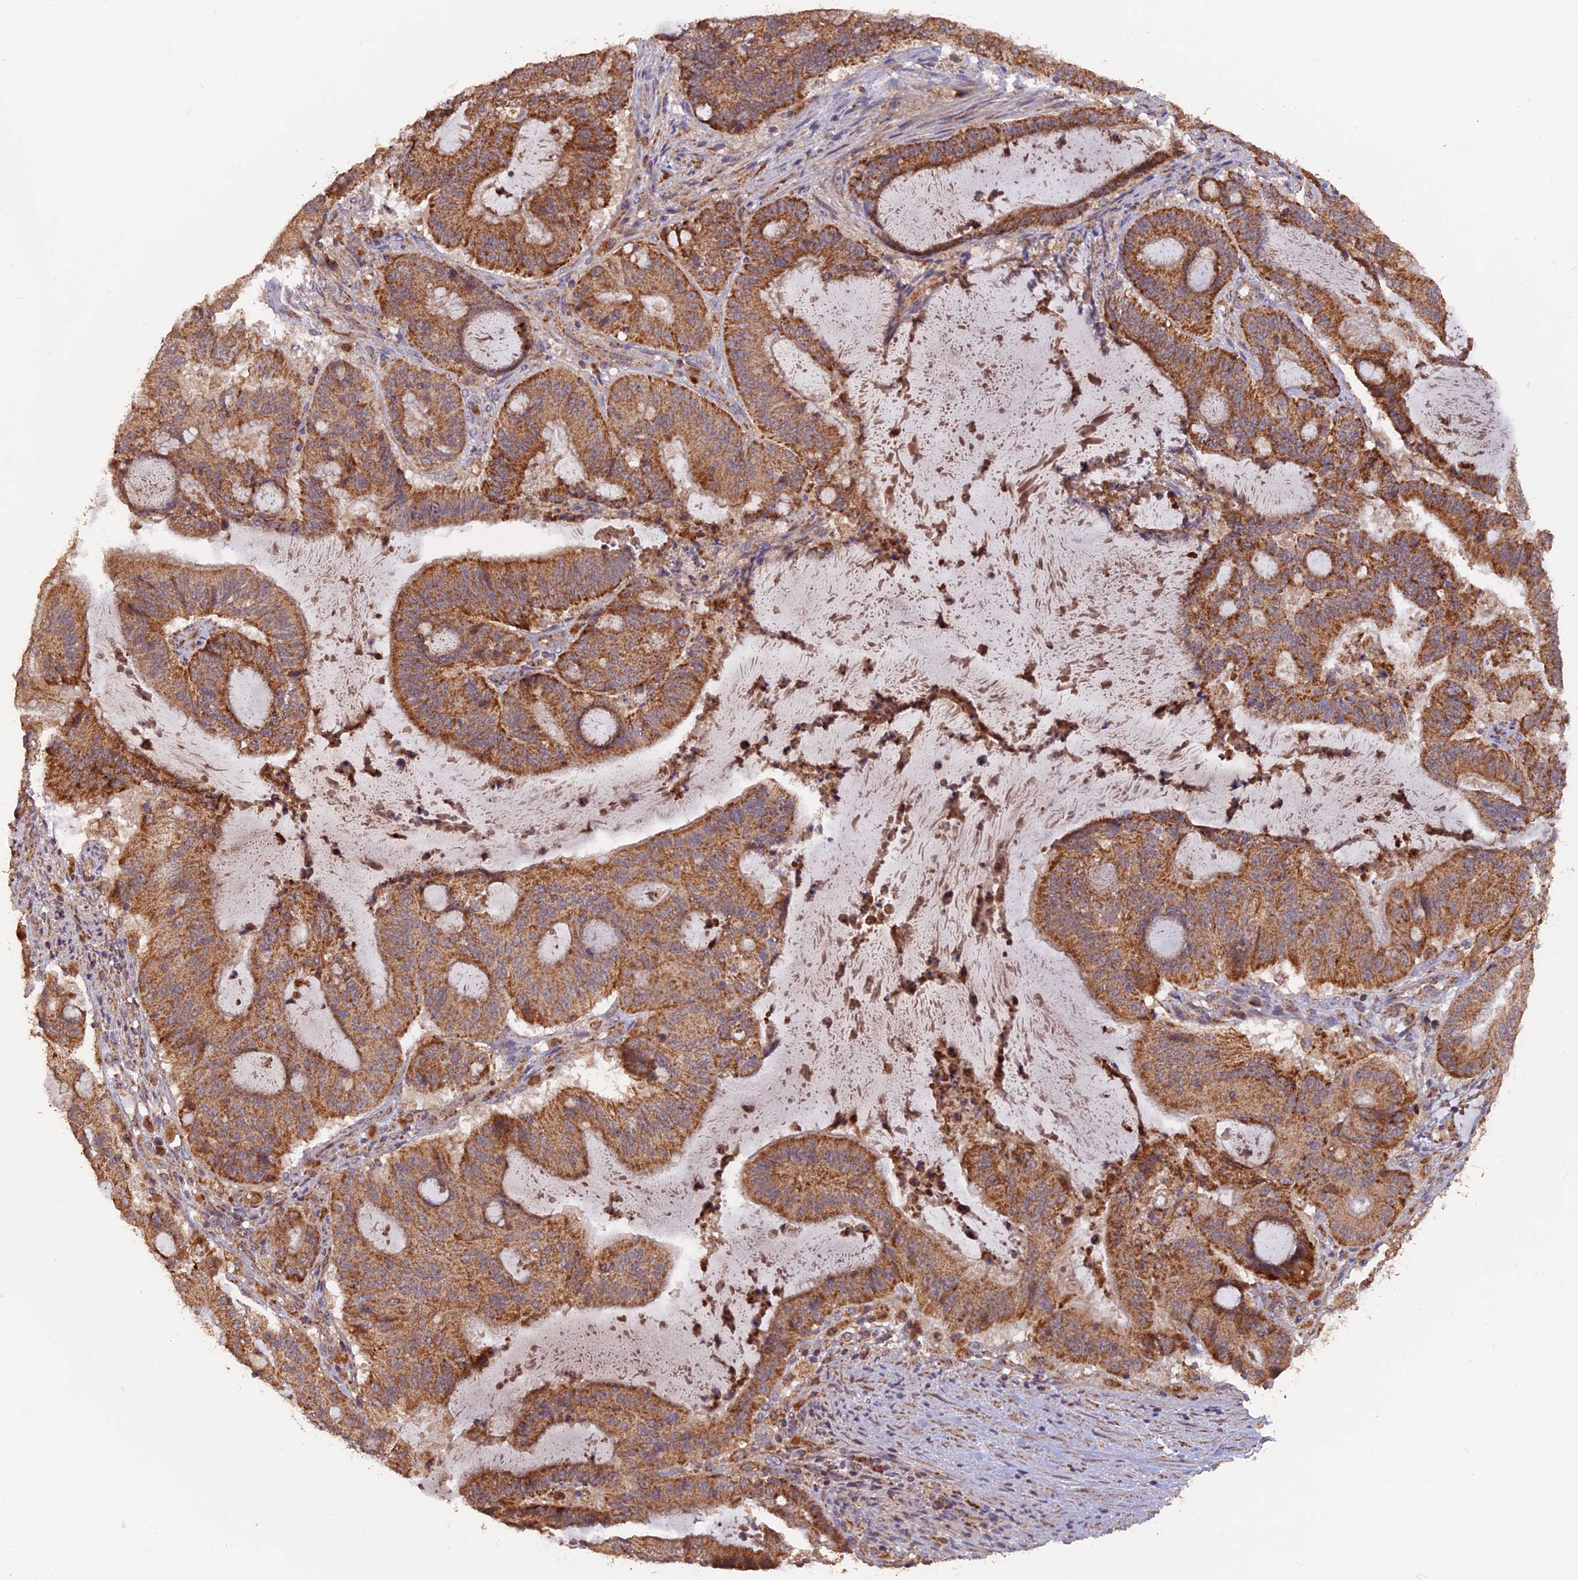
{"staining": {"intensity": "moderate", "quantity": ">75%", "location": "cytoplasmic/membranous"}, "tissue": "liver cancer", "cell_type": "Tumor cells", "image_type": "cancer", "snomed": [{"axis": "morphology", "description": "Normal tissue, NOS"}, {"axis": "morphology", "description": "Cholangiocarcinoma"}, {"axis": "topography", "description": "Liver"}, {"axis": "topography", "description": "Peripheral nerve tissue"}], "caption": "Tumor cells show medium levels of moderate cytoplasmic/membranous positivity in about >75% of cells in cholangiocarcinoma (liver).", "gene": "IFT22", "patient": {"sex": "female", "age": 73}}